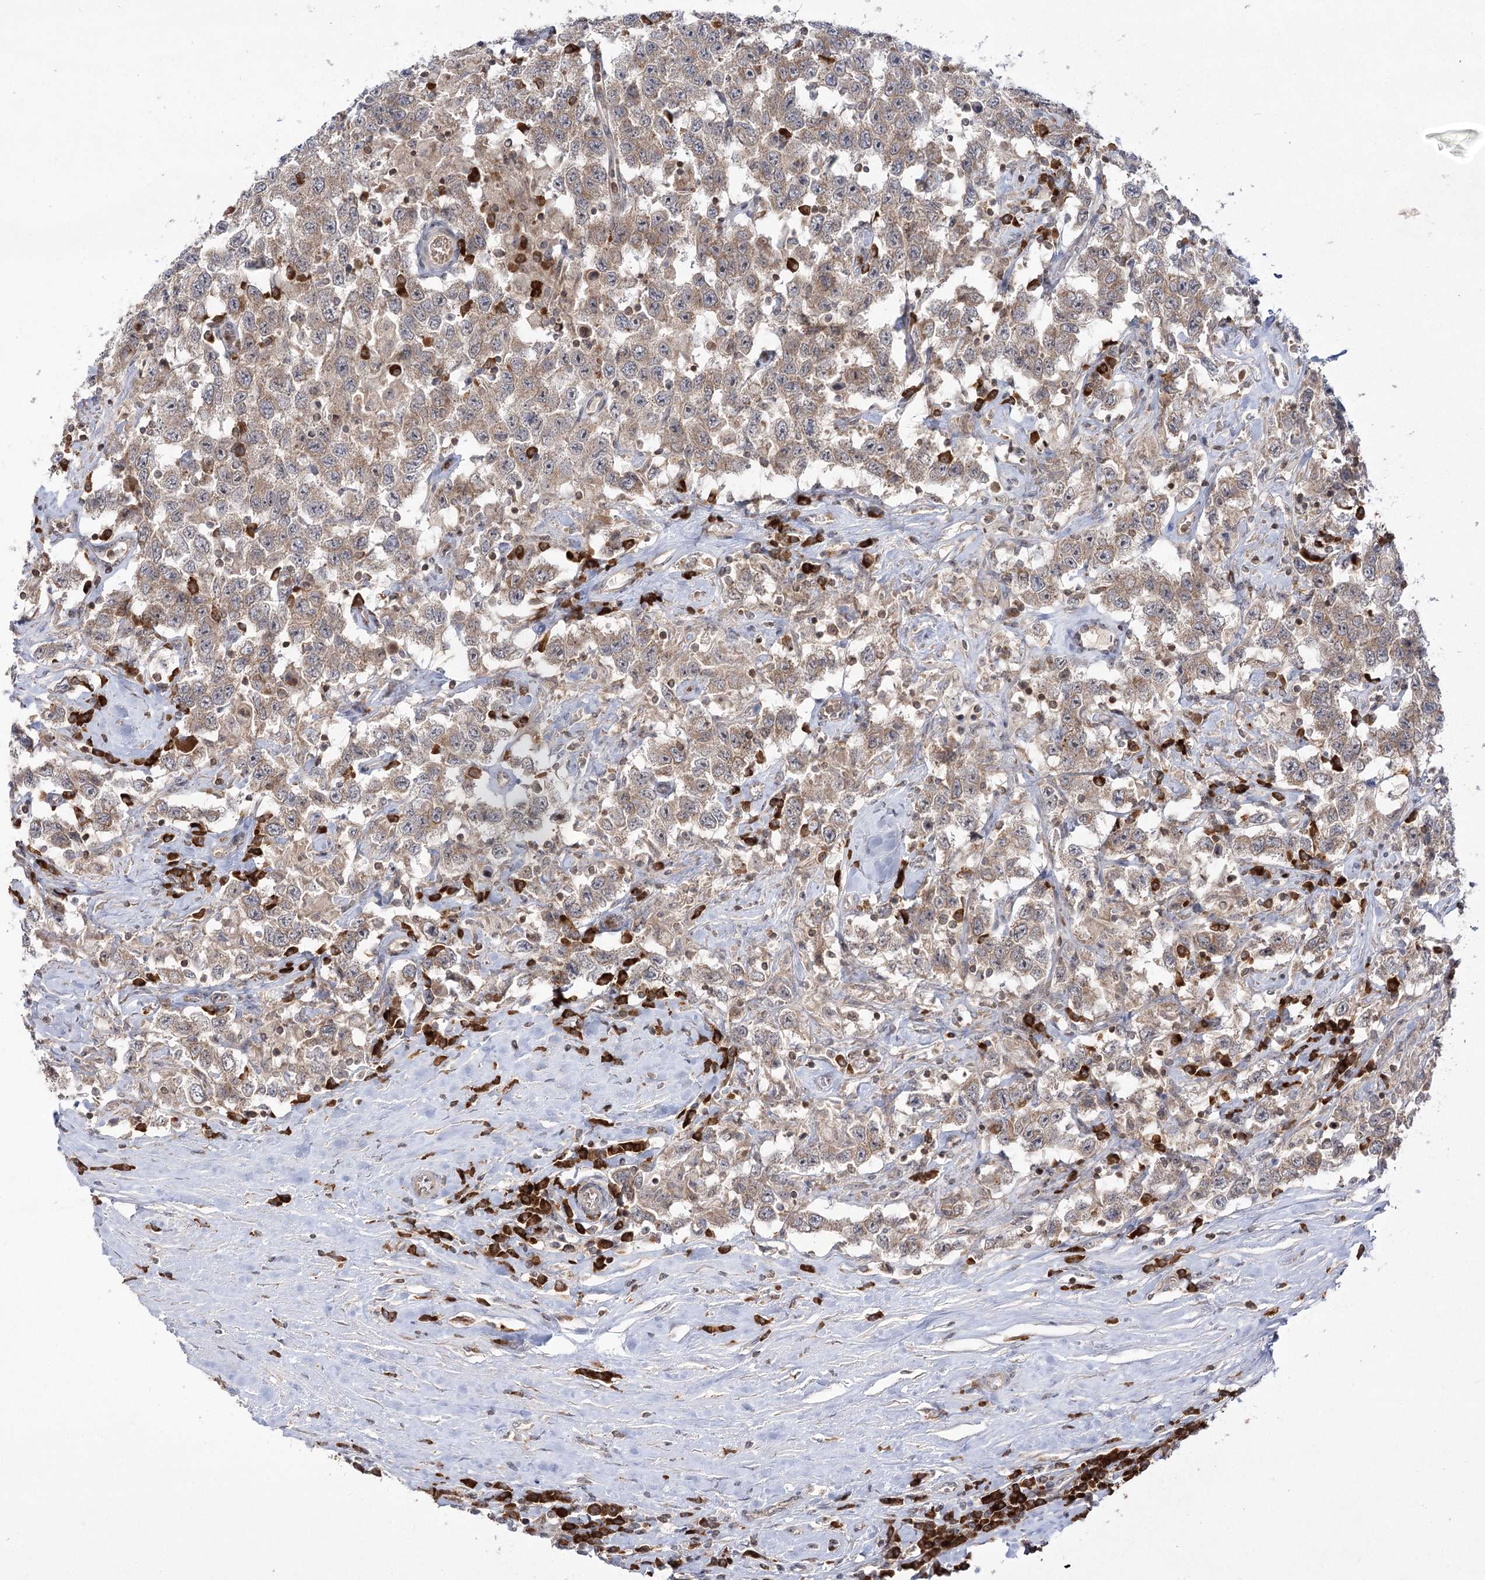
{"staining": {"intensity": "weak", "quantity": "25%-75%", "location": "cytoplasmic/membranous"}, "tissue": "testis cancer", "cell_type": "Tumor cells", "image_type": "cancer", "snomed": [{"axis": "morphology", "description": "Seminoma, NOS"}, {"axis": "topography", "description": "Testis"}], "caption": "Weak cytoplasmic/membranous staining is appreciated in approximately 25%-75% of tumor cells in testis cancer (seminoma).", "gene": "SYTL1", "patient": {"sex": "male", "age": 41}}